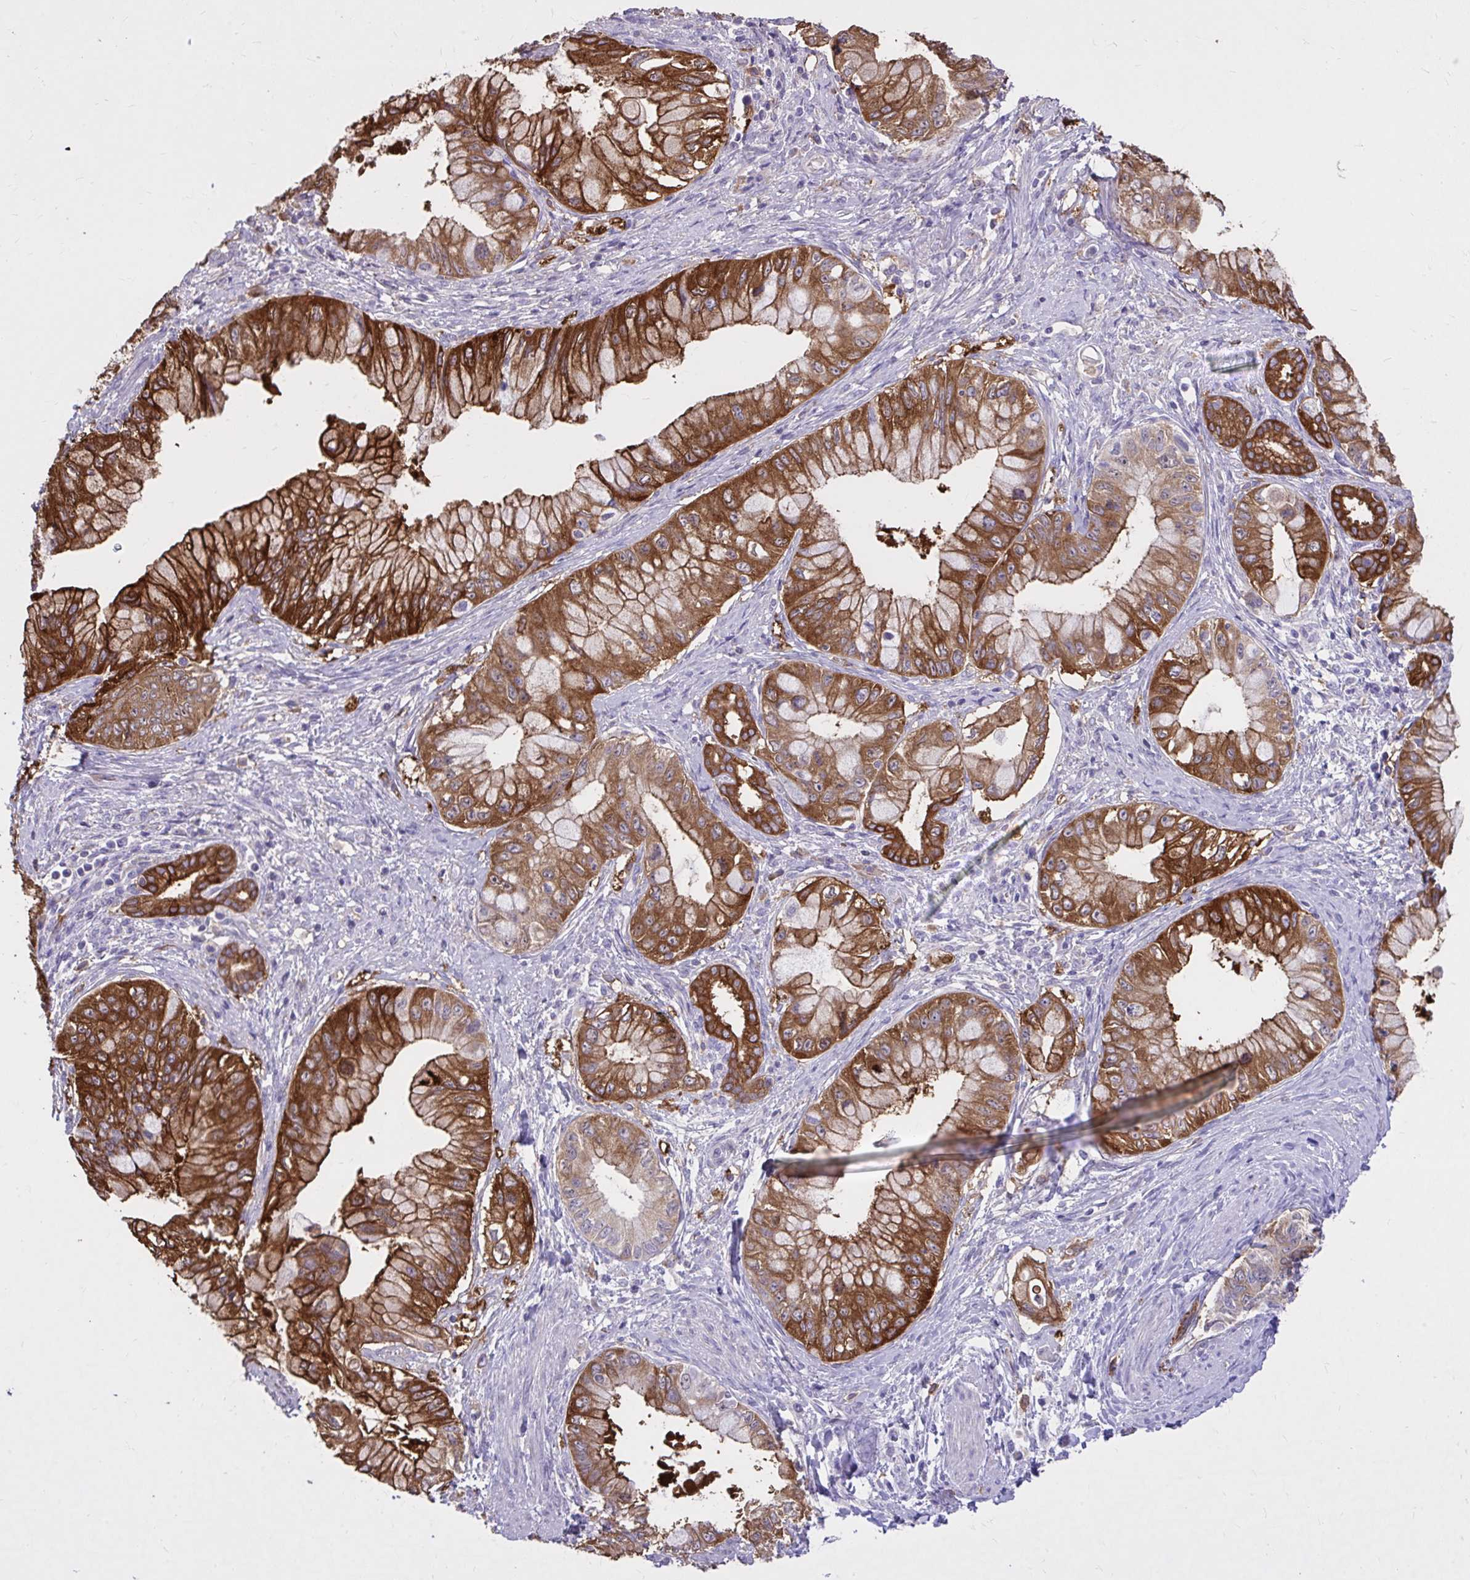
{"staining": {"intensity": "strong", "quantity": ">75%", "location": "cytoplasmic/membranous"}, "tissue": "pancreatic cancer", "cell_type": "Tumor cells", "image_type": "cancer", "snomed": [{"axis": "morphology", "description": "Adenocarcinoma, NOS"}, {"axis": "topography", "description": "Pancreas"}], "caption": "This is an image of immunohistochemistry staining of pancreatic cancer, which shows strong staining in the cytoplasmic/membranous of tumor cells.", "gene": "EPB41L1", "patient": {"sex": "male", "age": 48}}